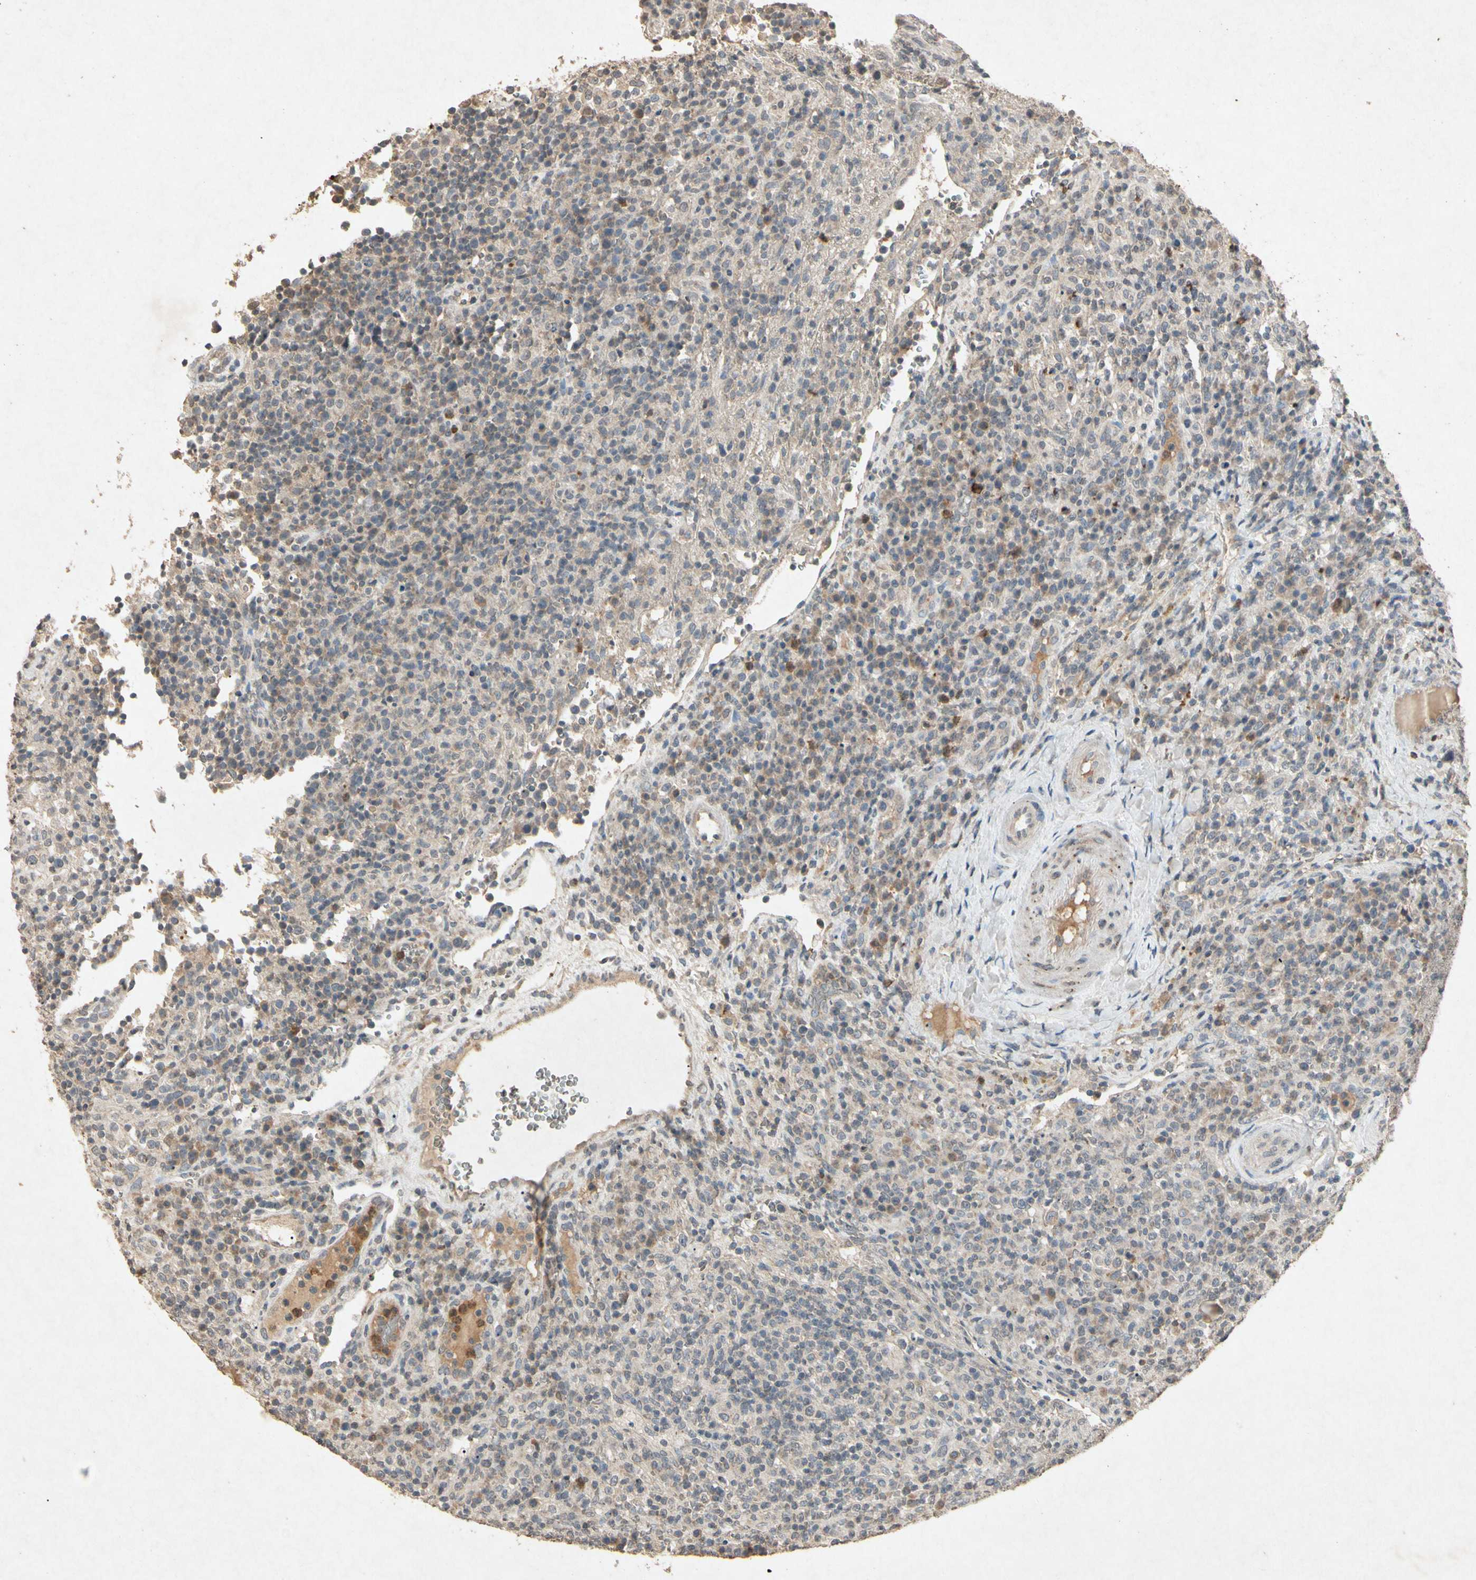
{"staining": {"intensity": "weak", "quantity": "<25%", "location": "cytoplasmic/membranous"}, "tissue": "lymphoma", "cell_type": "Tumor cells", "image_type": "cancer", "snomed": [{"axis": "morphology", "description": "Malignant lymphoma, non-Hodgkin's type, High grade"}, {"axis": "topography", "description": "Lymph node"}], "caption": "Micrograph shows no significant protein staining in tumor cells of lymphoma.", "gene": "MSRB1", "patient": {"sex": "female", "age": 76}}